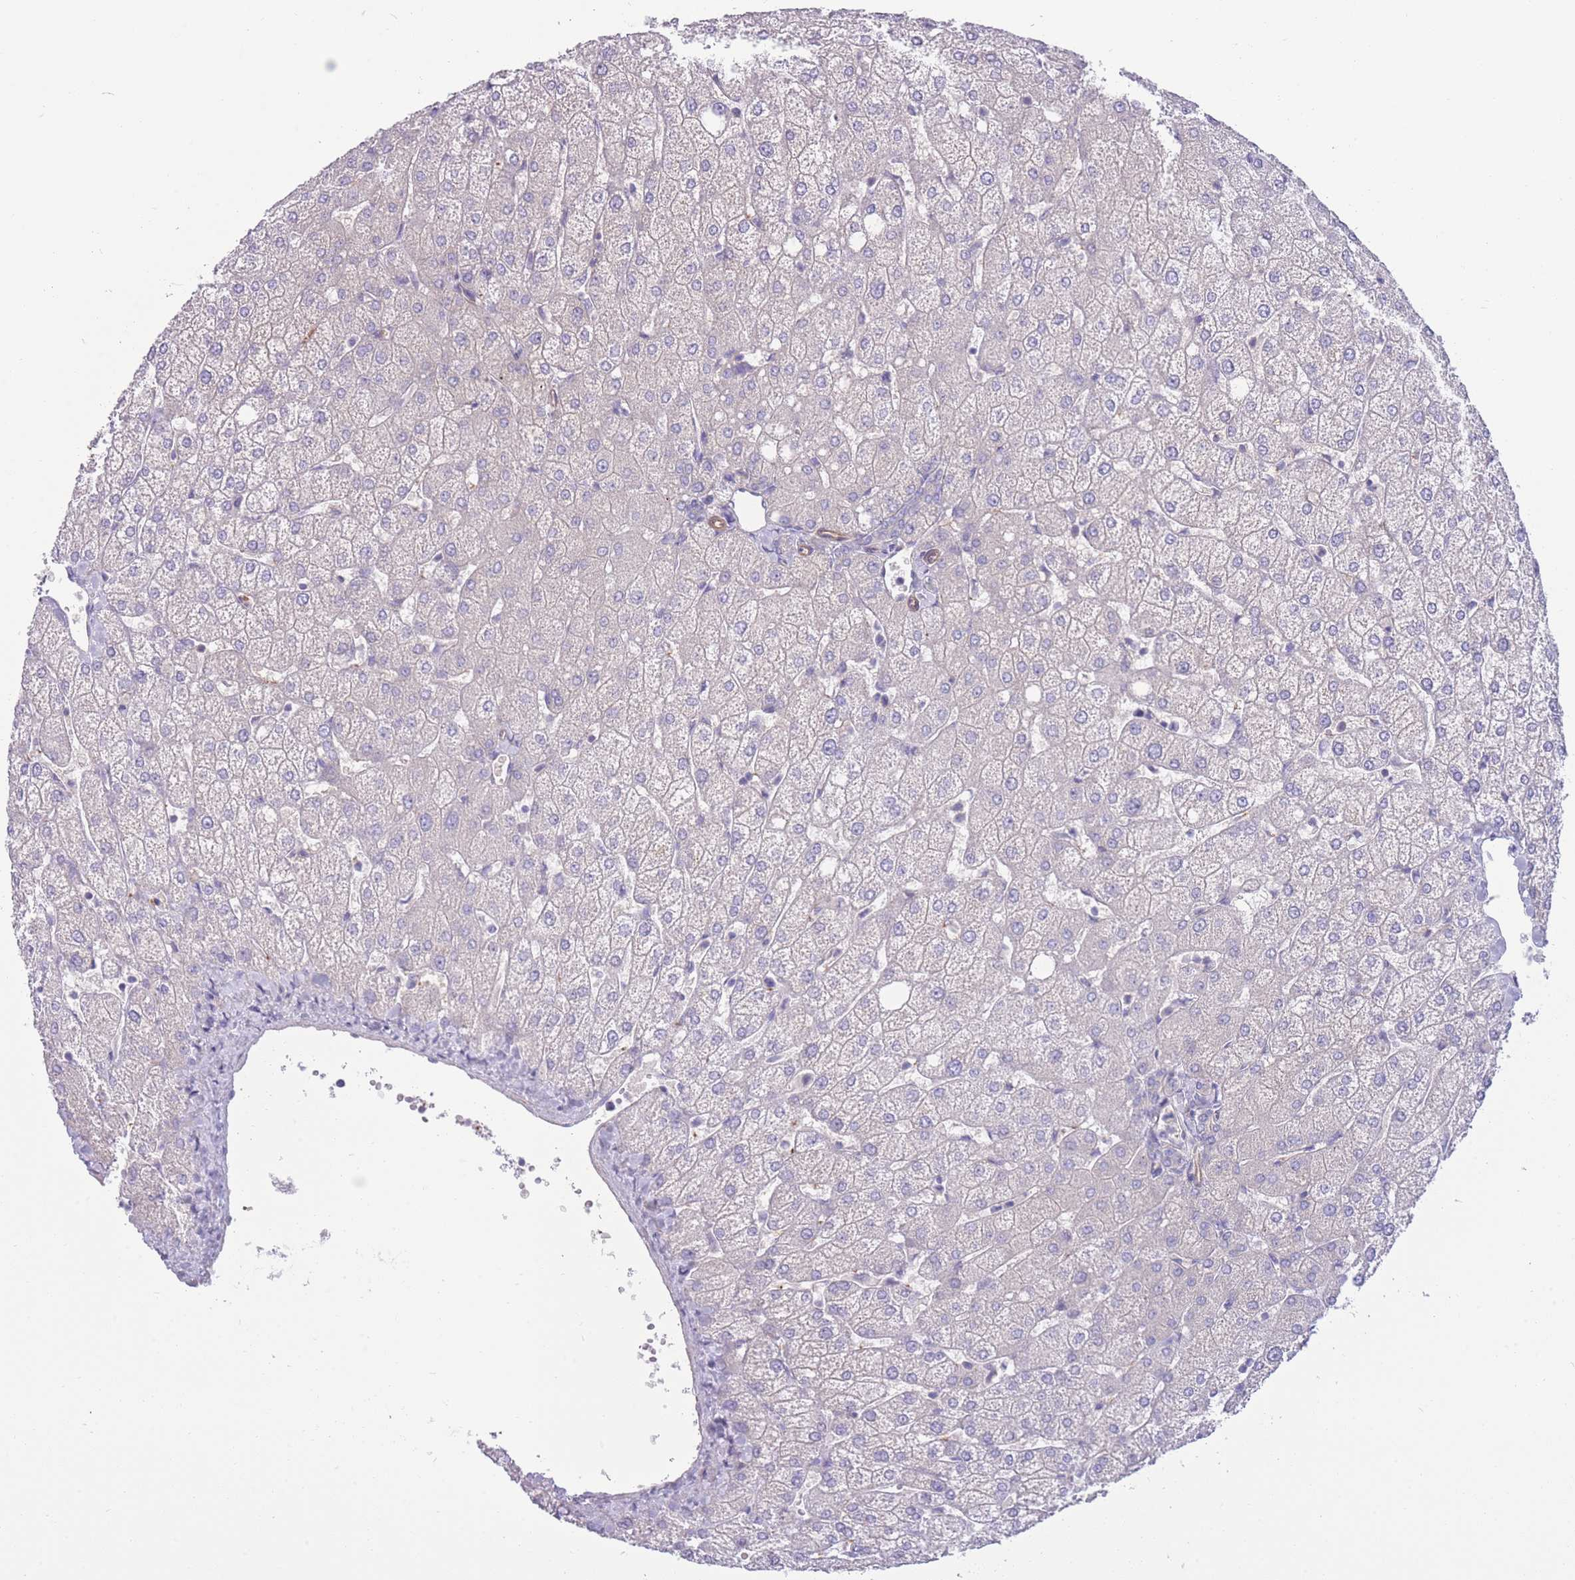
{"staining": {"intensity": "negative", "quantity": "none", "location": "none"}, "tissue": "liver", "cell_type": "Cholangiocytes", "image_type": "normal", "snomed": [{"axis": "morphology", "description": "Normal tissue, NOS"}, {"axis": "topography", "description": "Liver"}], "caption": "Immunohistochemistry of benign liver displays no expression in cholangiocytes. Nuclei are stained in blue.", "gene": "RGS11", "patient": {"sex": "female", "age": 54}}